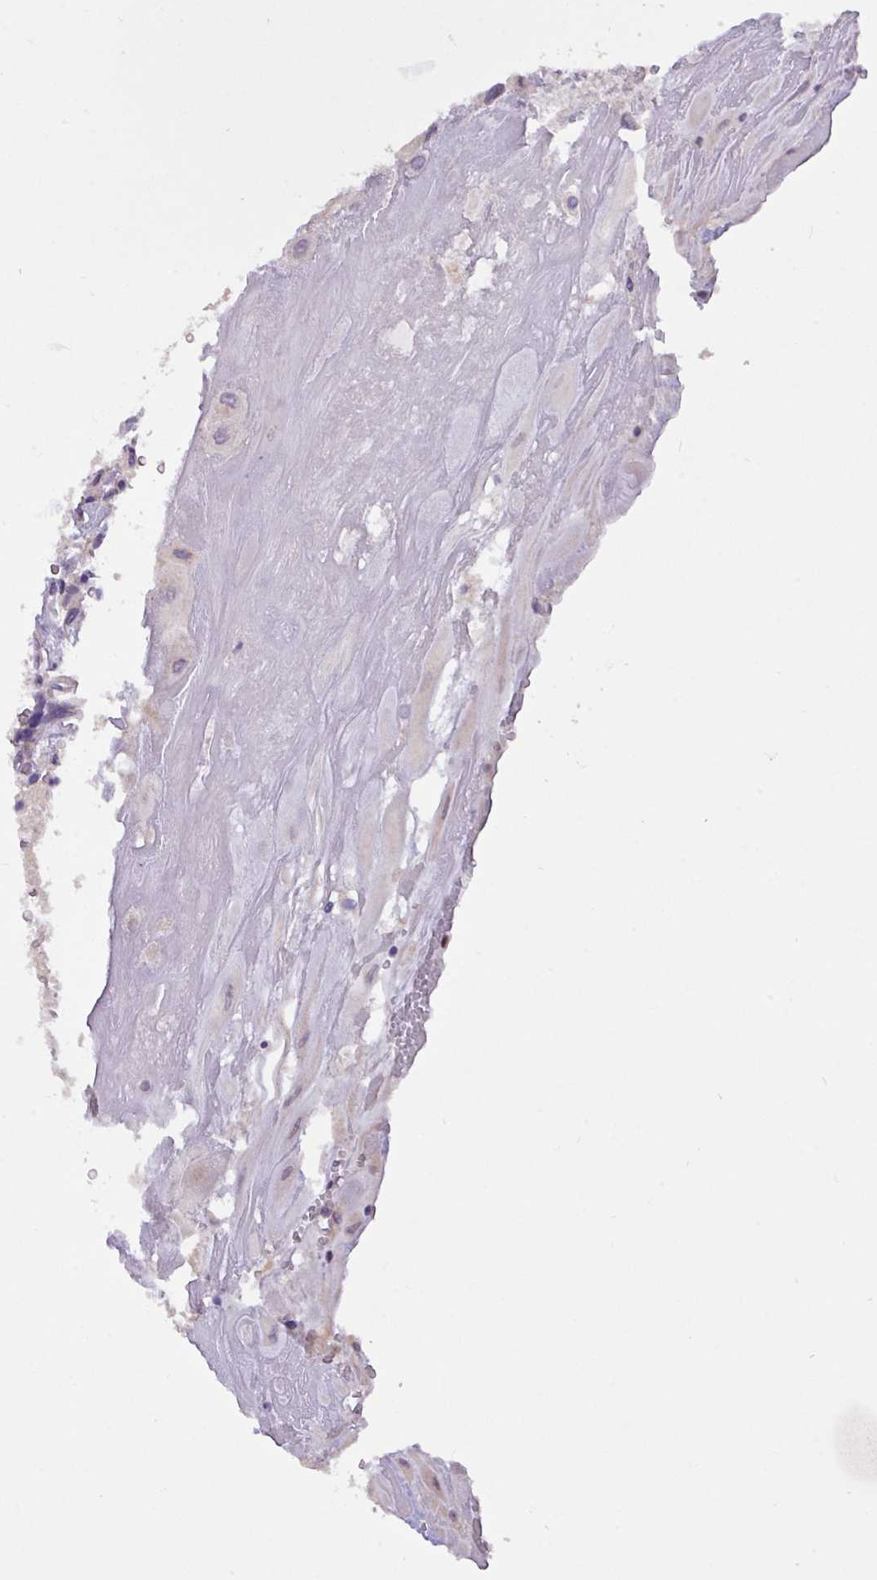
{"staining": {"intensity": "negative", "quantity": "none", "location": "none"}, "tissue": "placenta", "cell_type": "Decidual cells", "image_type": "normal", "snomed": [{"axis": "morphology", "description": "Normal tissue, NOS"}, {"axis": "topography", "description": "Placenta"}], "caption": "IHC of unremarkable placenta displays no expression in decidual cells. (DAB (3,3'-diaminobenzidine) IHC visualized using brightfield microscopy, high magnification).", "gene": "PAX8", "patient": {"sex": "female", "age": 32}}